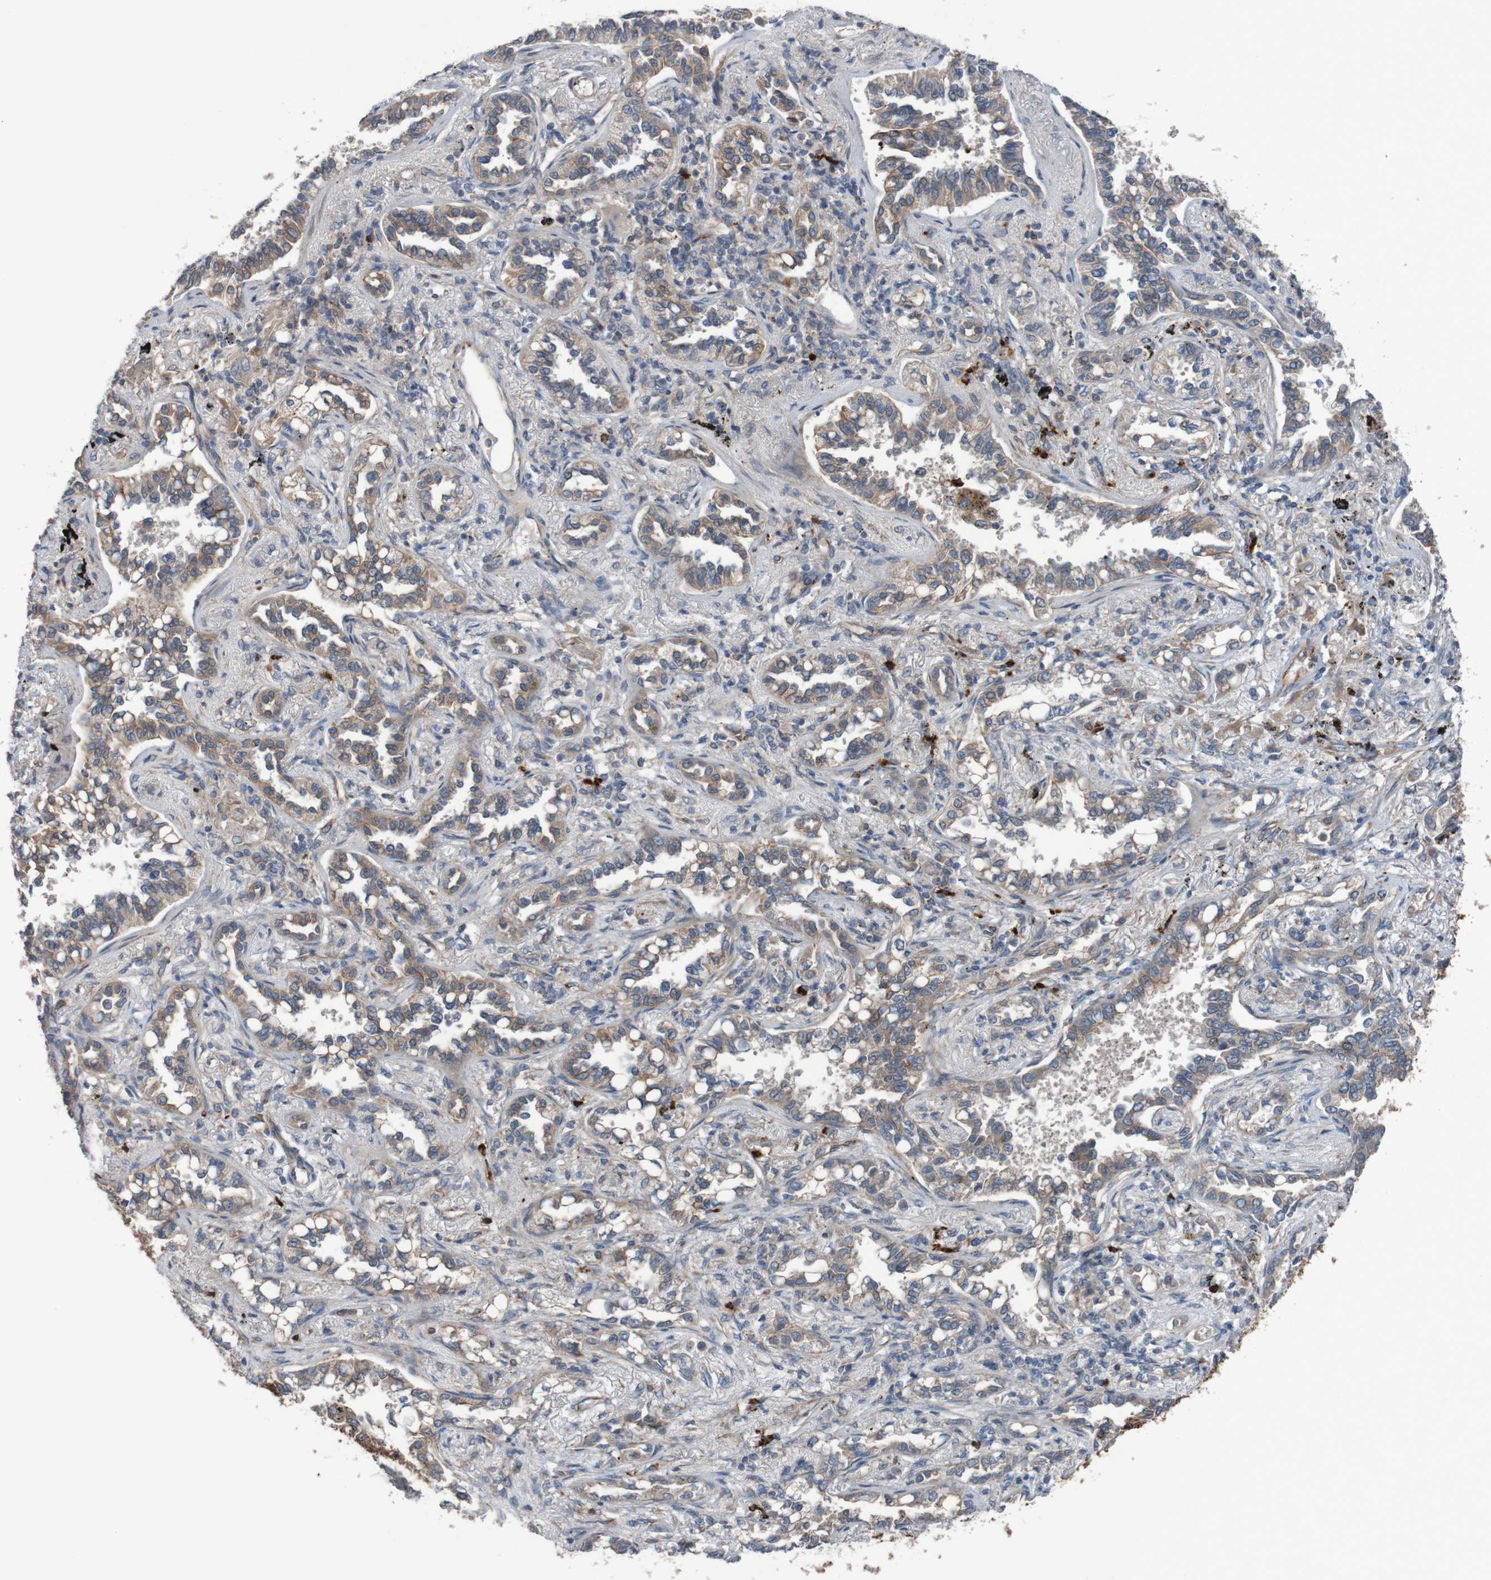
{"staining": {"intensity": "weak", "quantity": ">75%", "location": "cytoplasmic/membranous"}, "tissue": "lung cancer", "cell_type": "Tumor cells", "image_type": "cancer", "snomed": [{"axis": "morphology", "description": "Normal tissue, NOS"}, {"axis": "morphology", "description": "Adenocarcinoma, NOS"}, {"axis": "topography", "description": "Lung"}], "caption": "The image exhibits a brown stain indicating the presence of a protein in the cytoplasmic/membranous of tumor cells in lung cancer.", "gene": "ST8SIA6", "patient": {"sex": "male", "age": 59}}